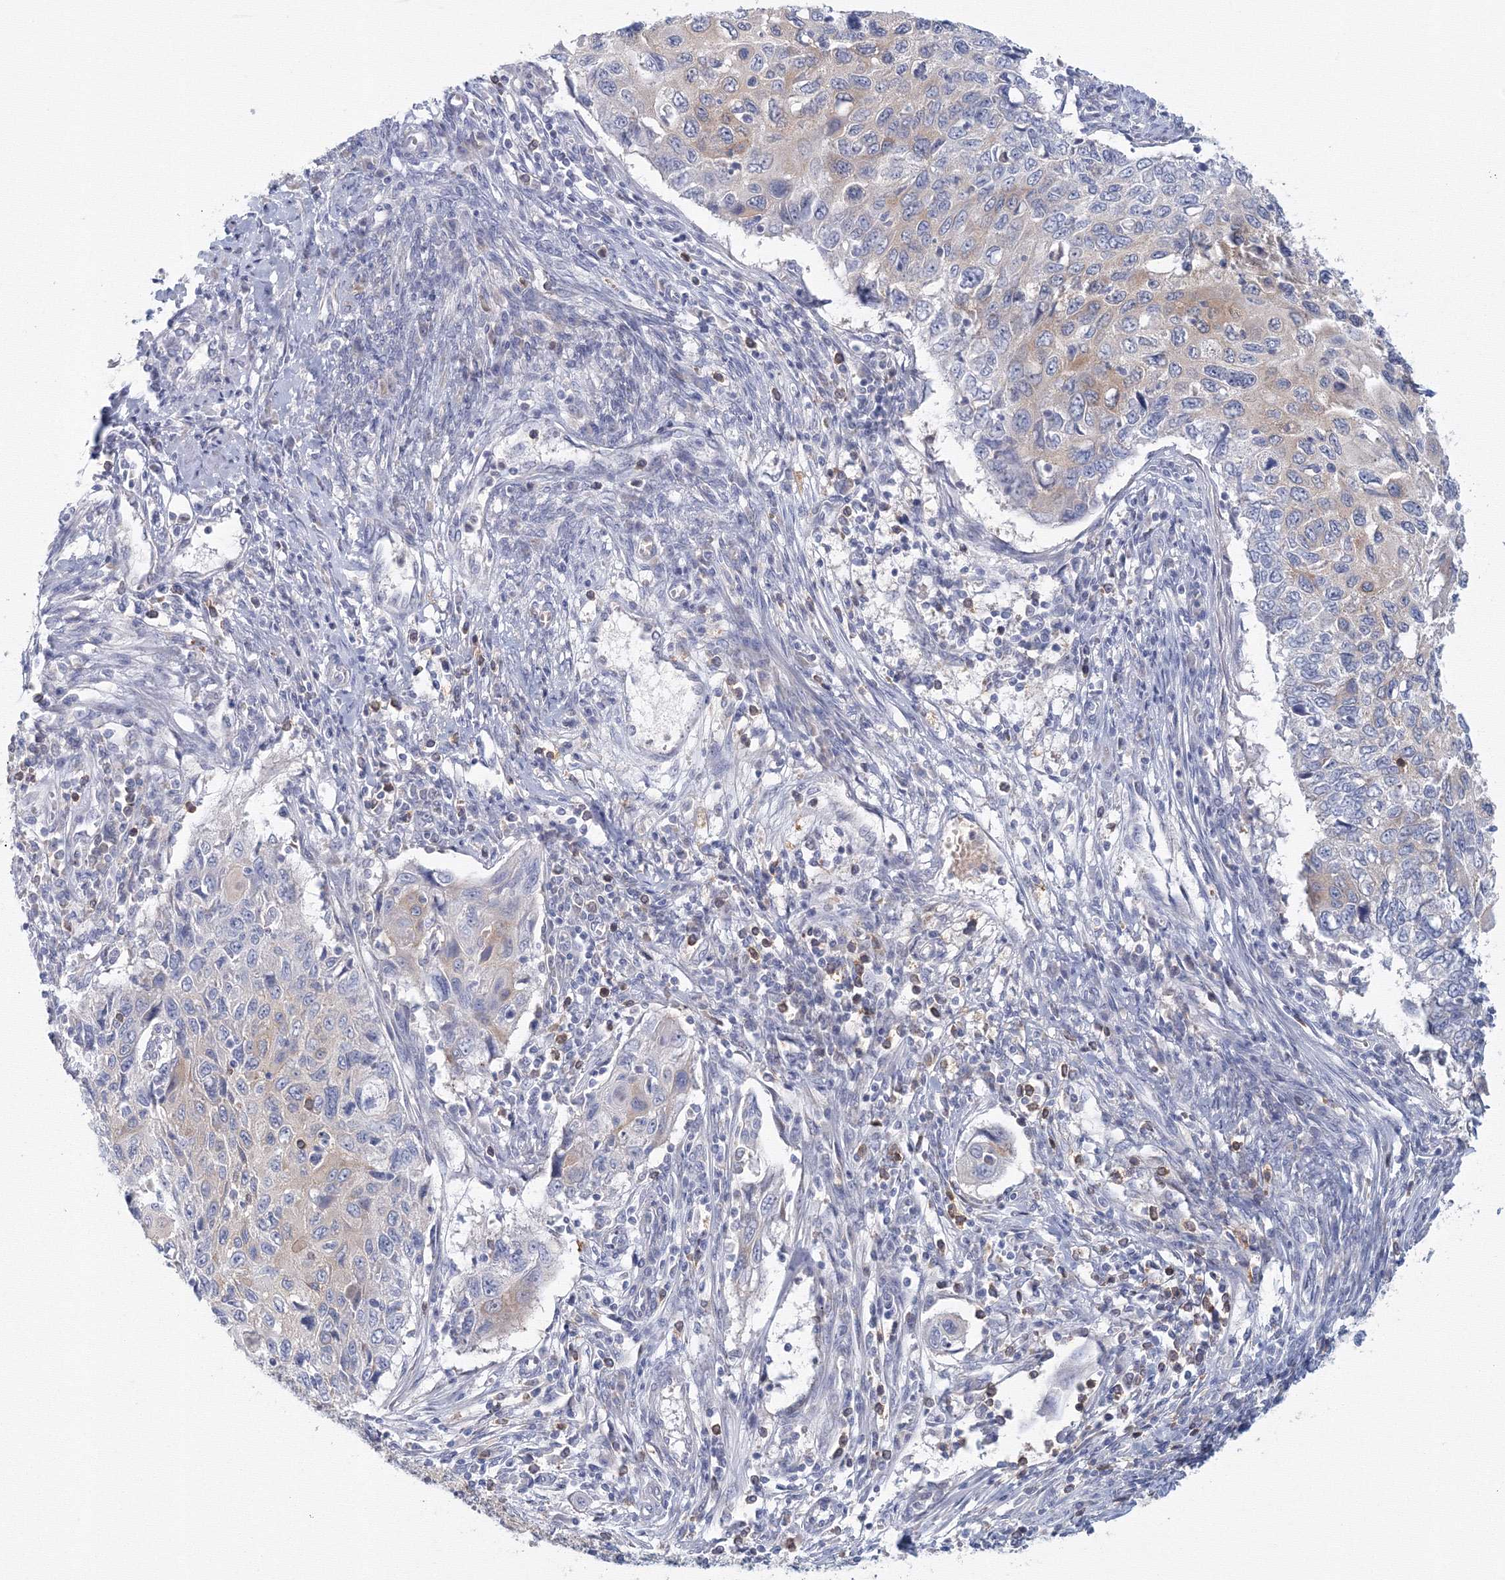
{"staining": {"intensity": "negative", "quantity": "none", "location": "none"}, "tissue": "cervical cancer", "cell_type": "Tumor cells", "image_type": "cancer", "snomed": [{"axis": "morphology", "description": "Squamous cell carcinoma, NOS"}, {"axis": "topography", "description": "Cervix"}], "caption": "DAB immunohistochemical staining of human cervical cancer exhibits no significant staining in tumor cells.", "gene": "TACC2", "patient": {"sex": "female", "age": 70}}